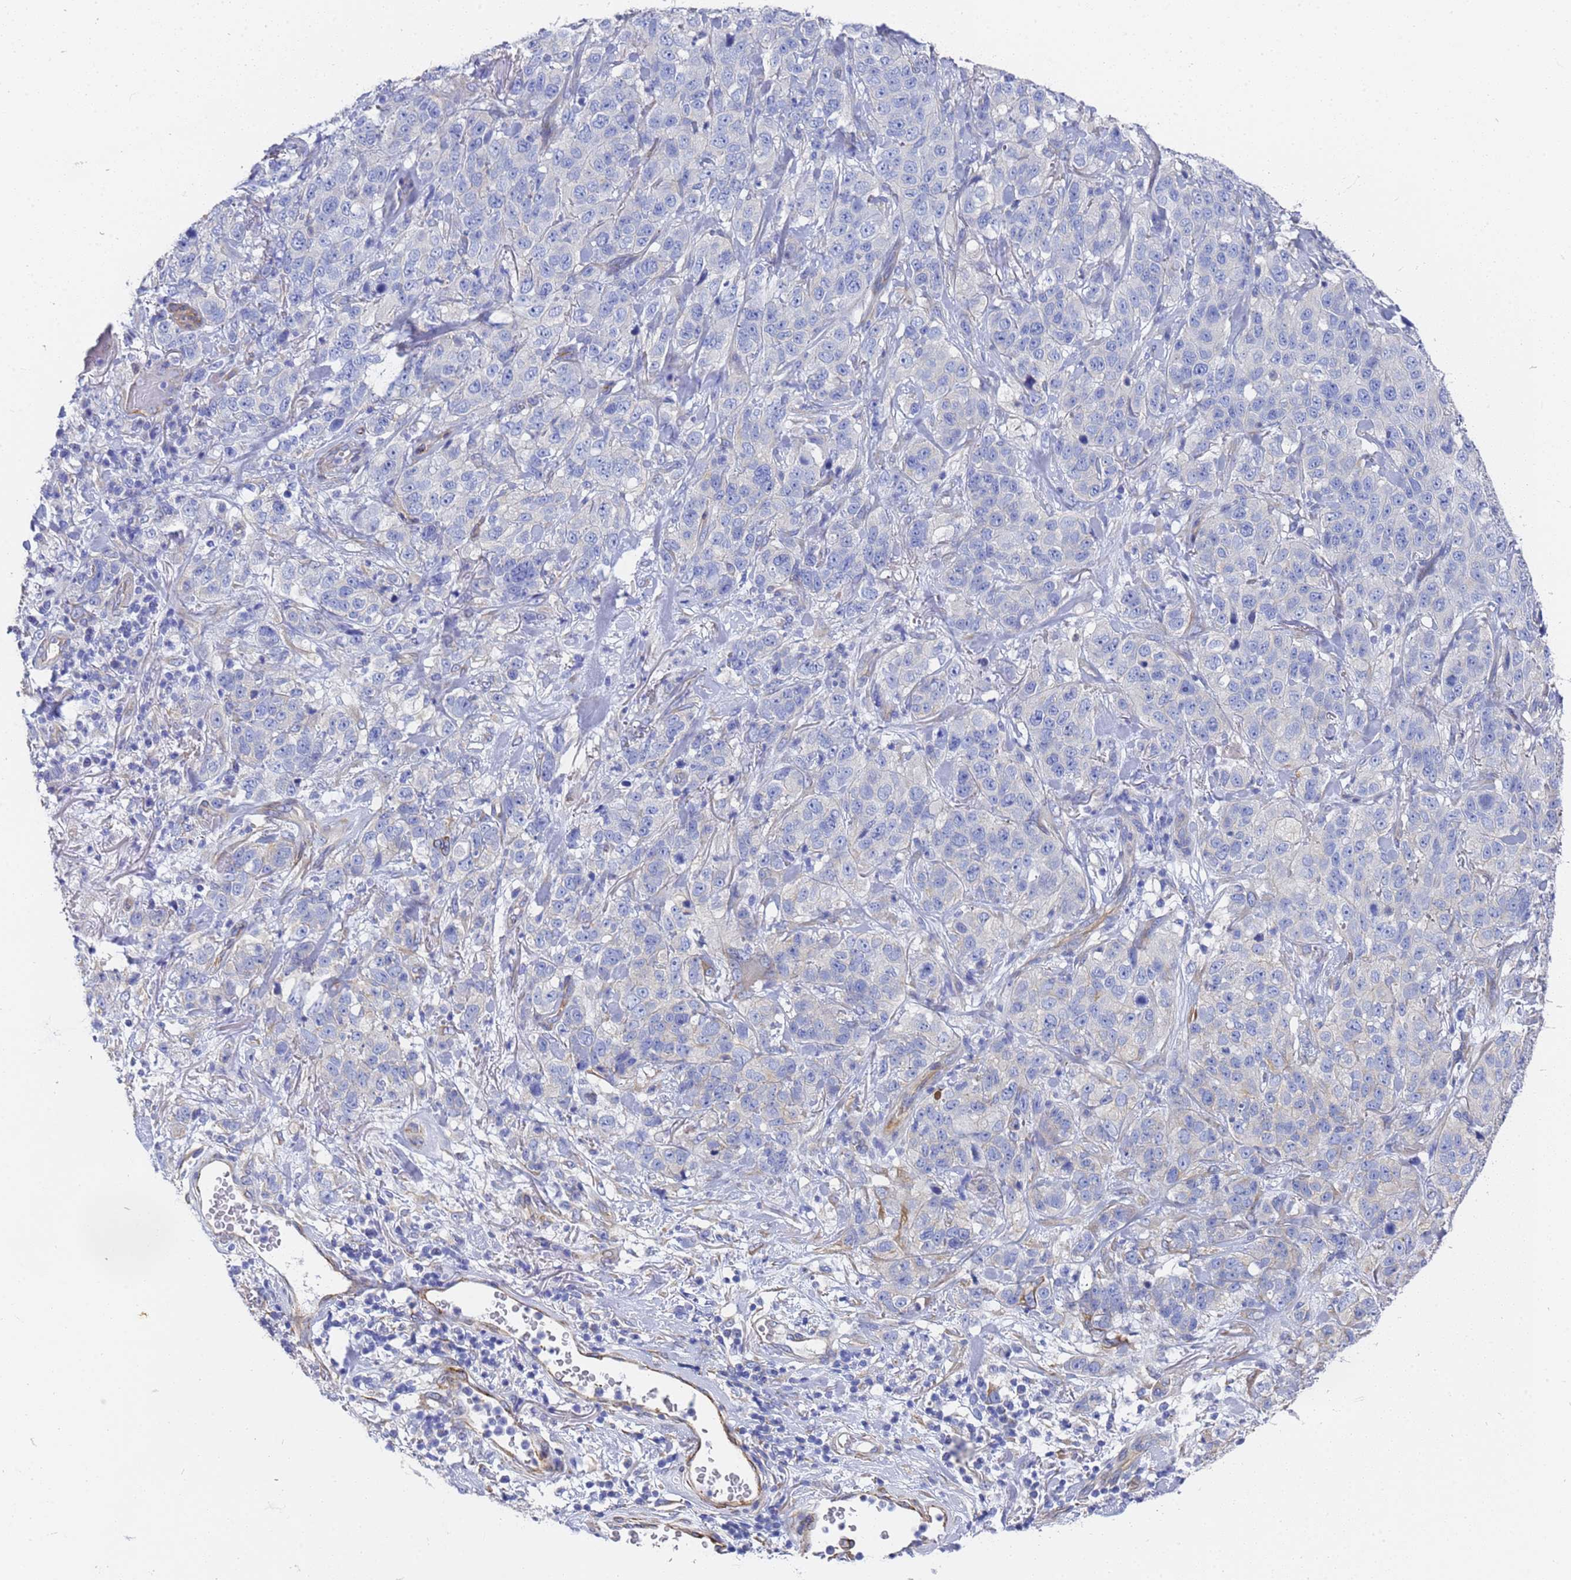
{"staining": {"intensity": "negative", "quantity": "none", "location": "none"}, "tissue": "stomach cancer", "cell_type": "Tumor cells", "image_type": "cancer", "snomed": [{"axis": "morphology", "description": "Adenocarcinoma, NOS"}, {"axis": "topography", "description": "Stomach"}], "caption": "Immunohistochemical staining of human stomach adenocarcinoma demonstrates no significant positivity in tumor cells. The staining was performed using DAB to visualize the protein expression in brown, while the nuclei were stained in blue with hematoxylin (Magnification: 20x).", "gene": "TUBB1", "patient": {"sex": "male", "age": 48}}